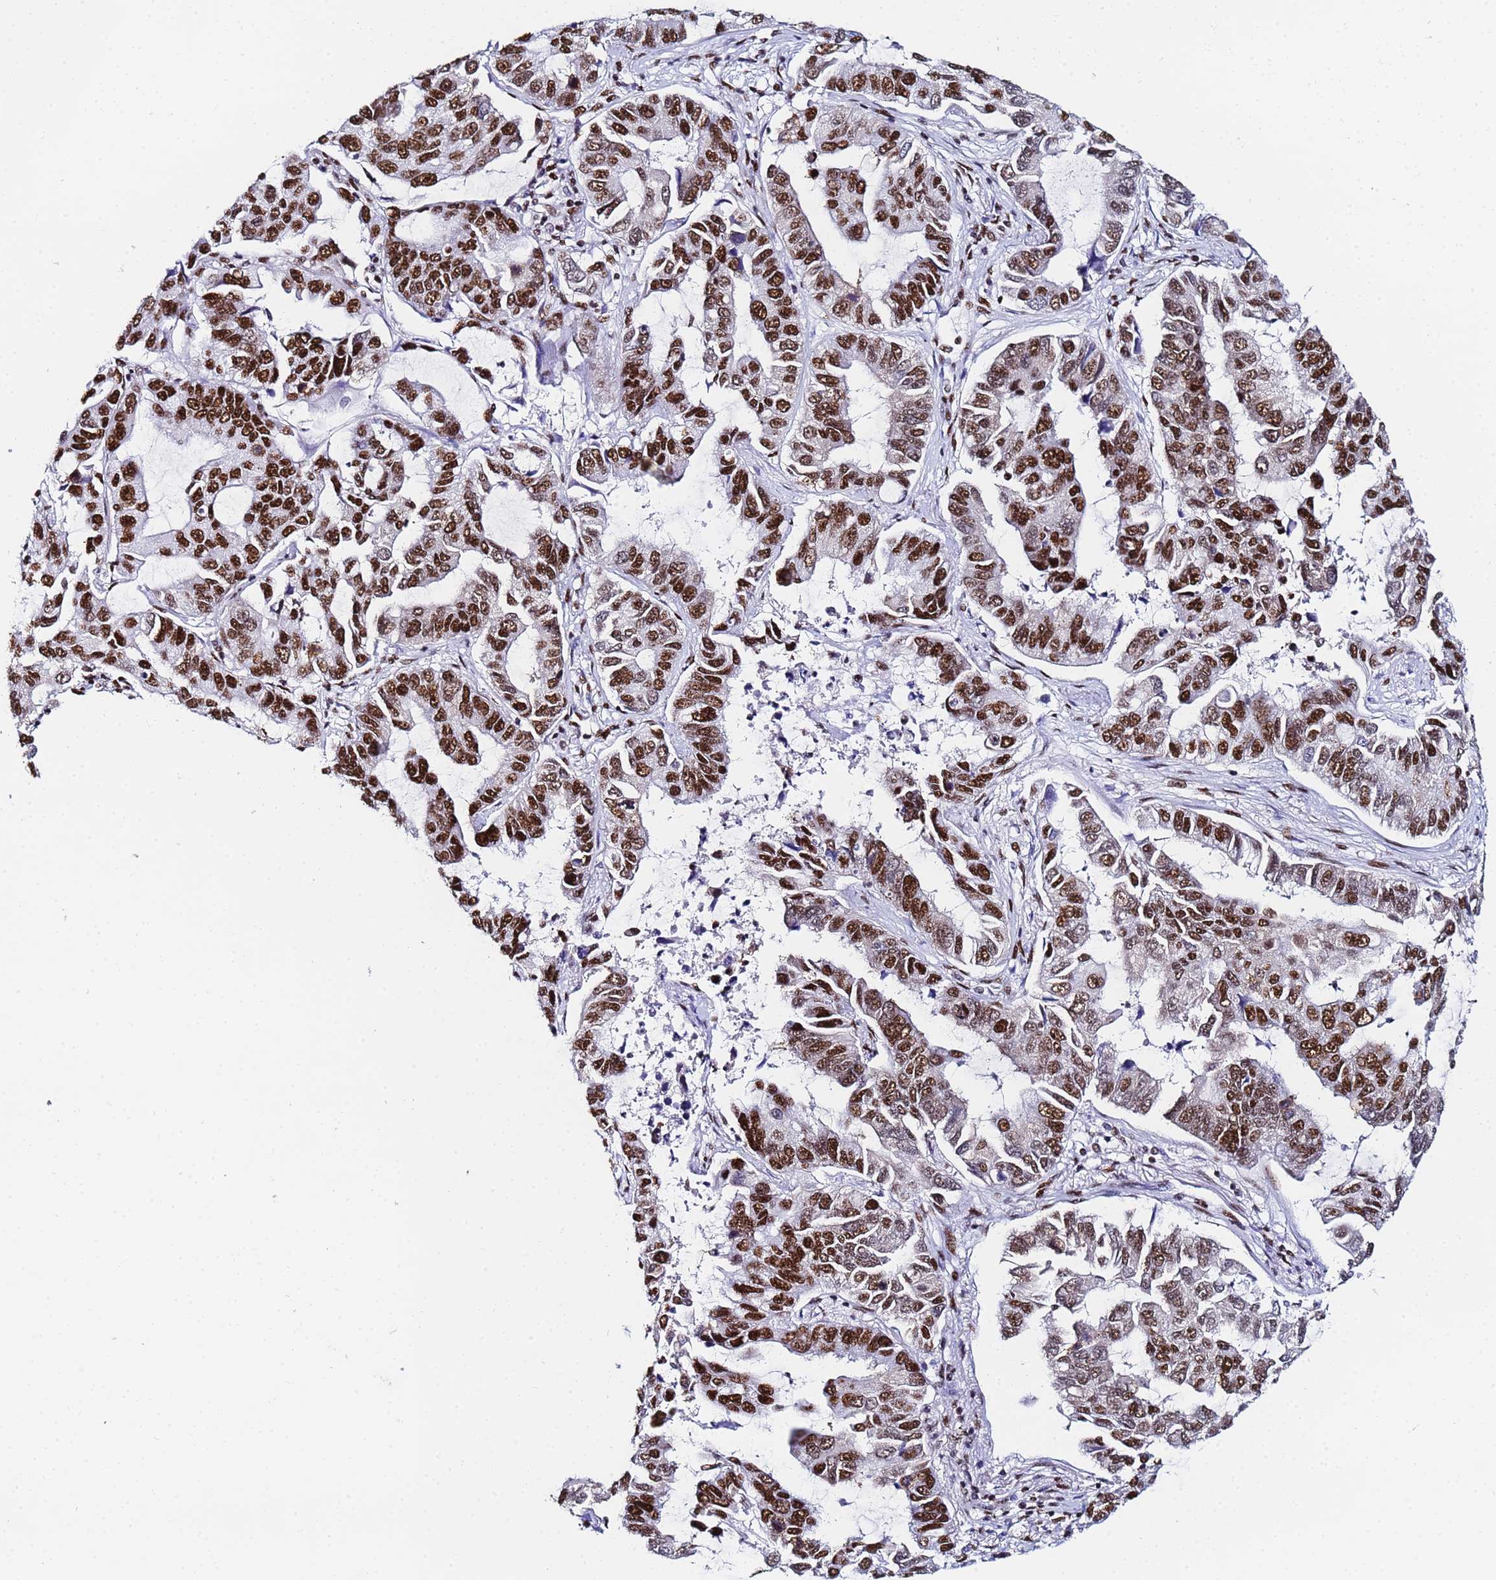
{"staining": {"intensity": "strong", "quantity": ">75%", "location": "nuclear"}, "tissue": "lung cancer", "cell_type": "Tumor cells", "image_type": "cancer", "snomed": [{"axis": "morphology", "description": "Adenocarcinoma, NOS"}, {"axis": "topography", "description": "Lung"}], "caption": "DAB immunohistochemical staining of adenocarcinoma (lung) demonstrates strong nuclear protein expression in about >75% of tumor cells. (brown staining indicates protein expression, while blue staining denotes nuclei).", "gene": "SNRPA1", "patient": {"sex": "male", "age": 64}}